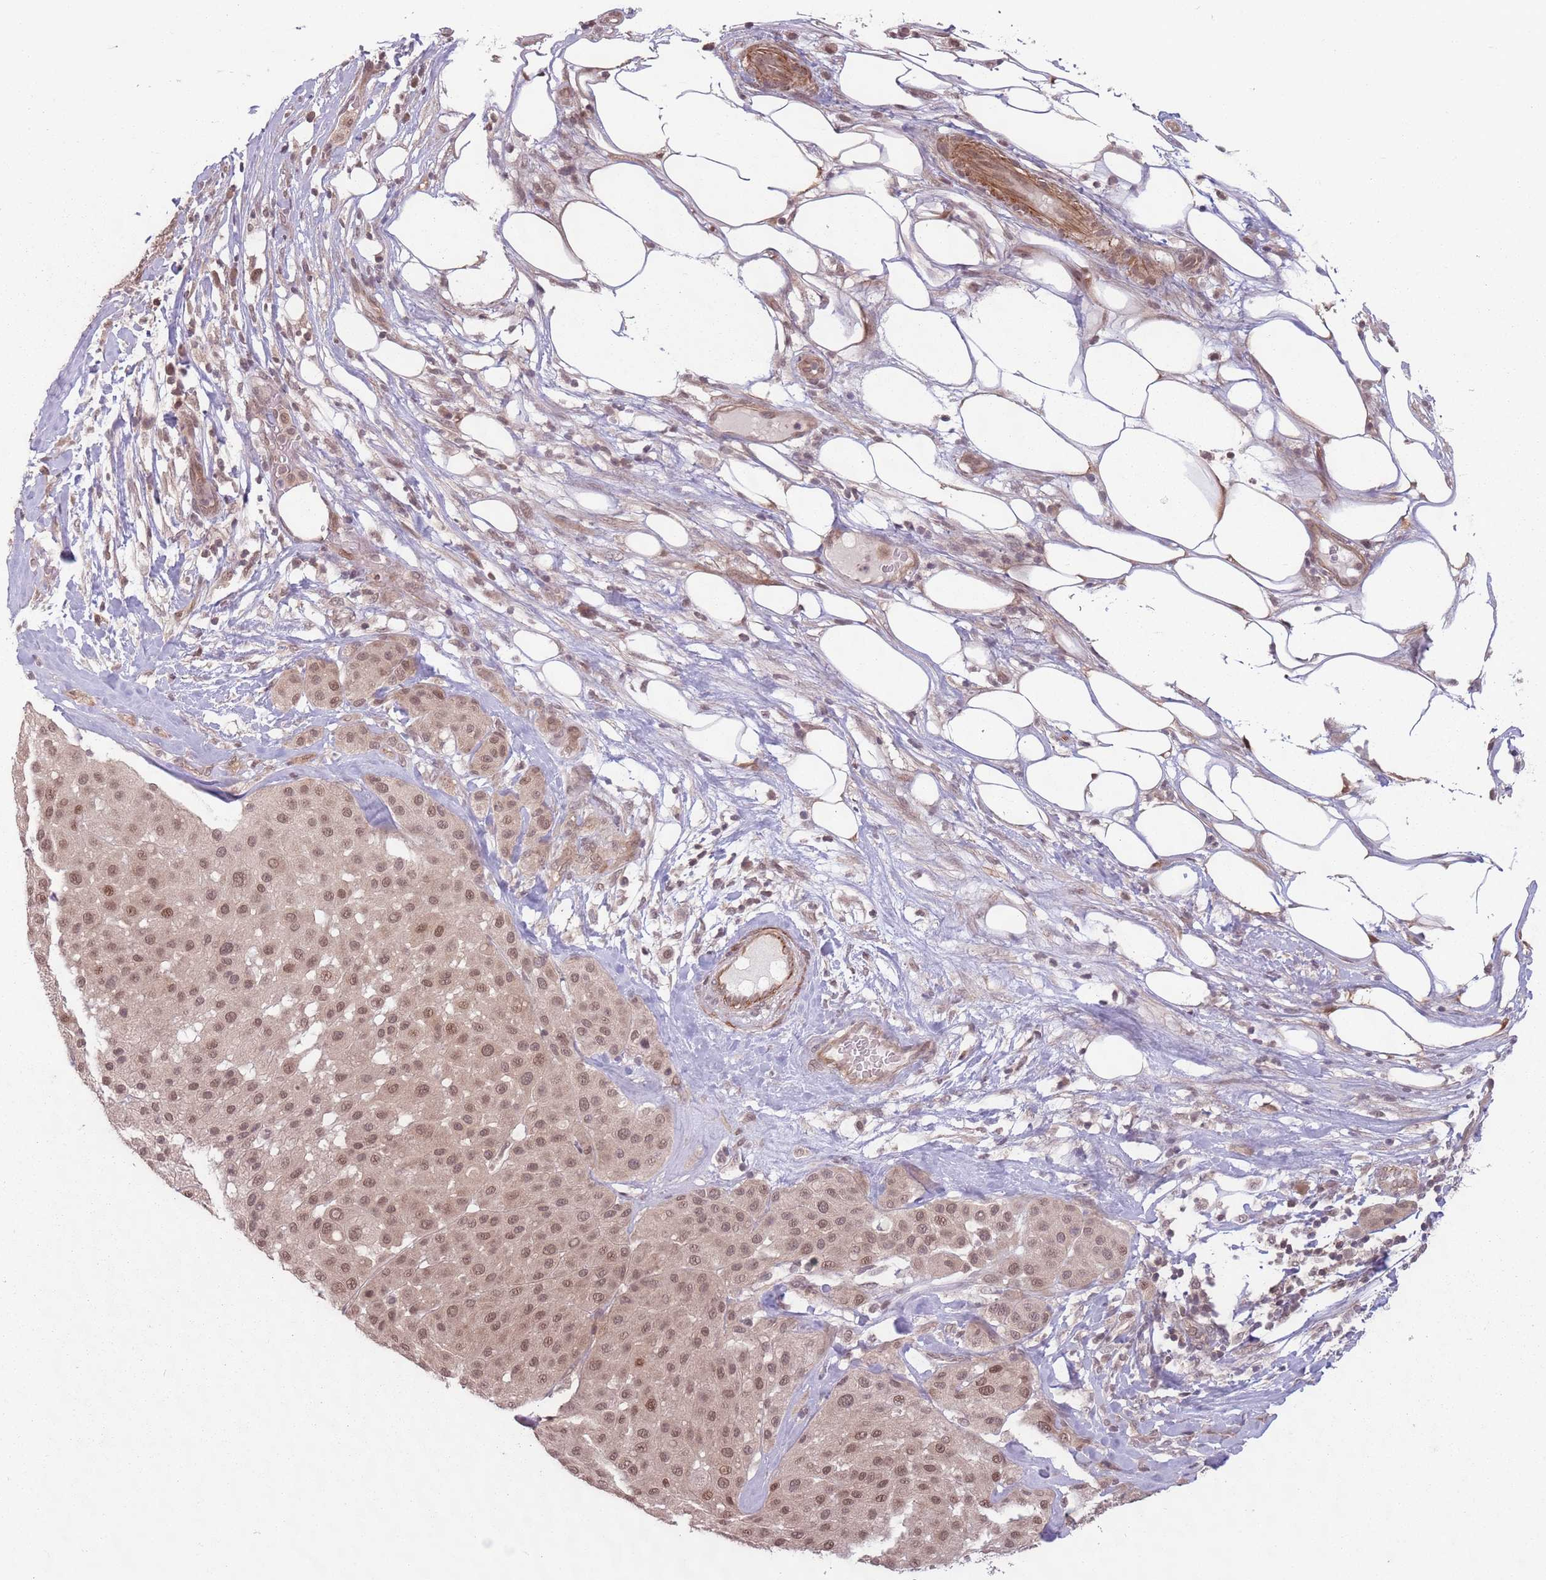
{"staining": {"intensity": "moderate", "quantity": ">75%", "location": "nuclear"}, "tissue": "melanoma", "cell_type": "Tumor cells", "image_type": "cancer", "snomed": [{"axis": "morphology", "description": "Malignant melanoma, Metastatic site"}, {"axis": "topography", "description": "Smooth muscle"}], "caption": "Protein expression analysis of melanoma displays moderate nuclear positivity in approximately >75% of tumor cells. (DAB IHC, brown staining for protein, blue staining for nuclei).", "gene": "CCDC154", "patient": {"sex": "male", "age": 41}}